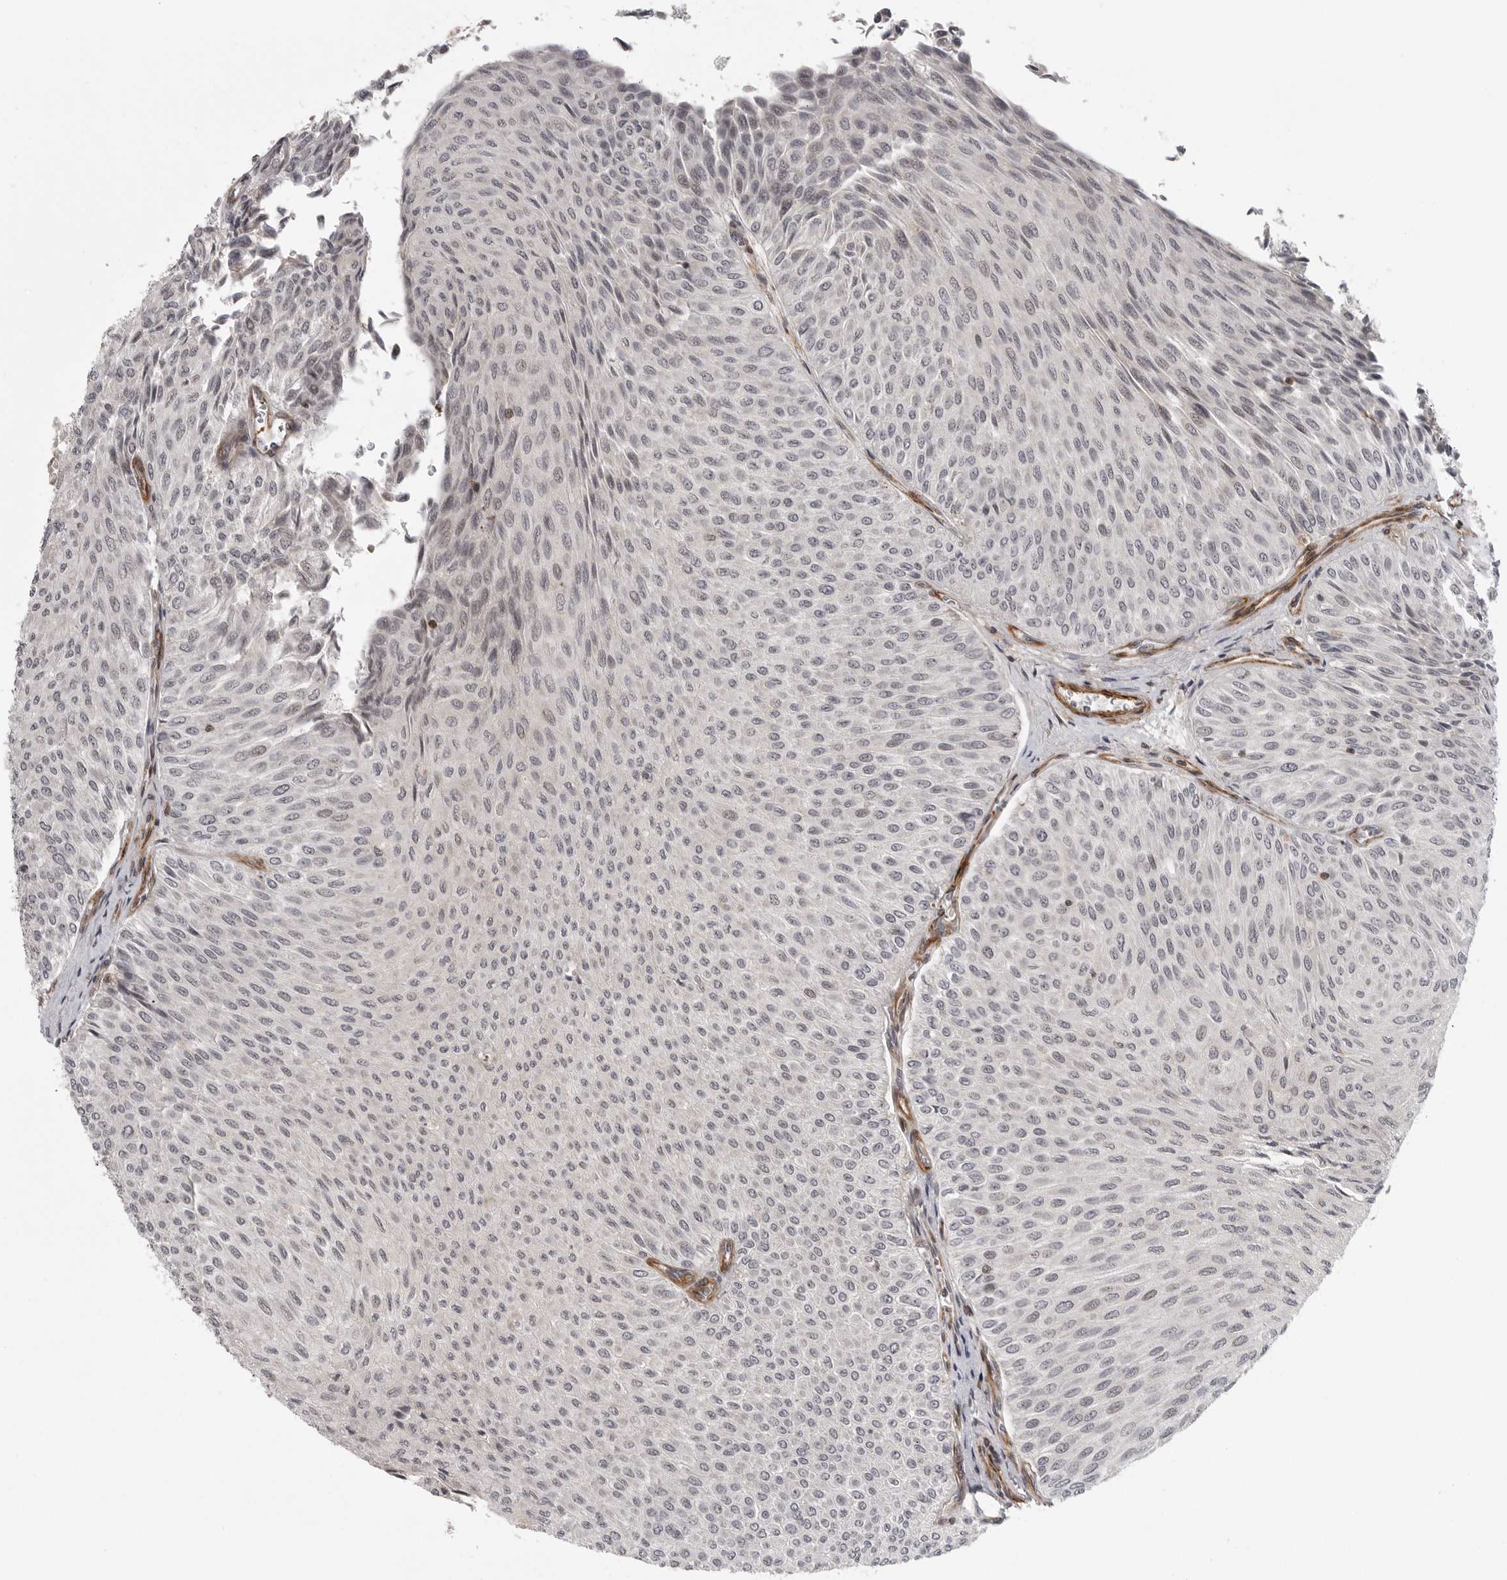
{"staining": {"intensity": "negative", "quantity": "none", "location": "none"}, "tissue": "urothelial cancer", "cell_type": "Tumor cells", "image_type": "cancer", "snomed": [{"axis": "morphology", "description": "Urothelial carcinoma, Low grade"}, {"axis": "topography", "description": "Urinary bladder"}], "caption": "The immunohistochemistry (IHC) micrograph has no significant staining in tumor cells of low-grade urothelial carcinoma tissue.", "gene": "TUT4", "patient": {"sex": "male", "age": 78}}